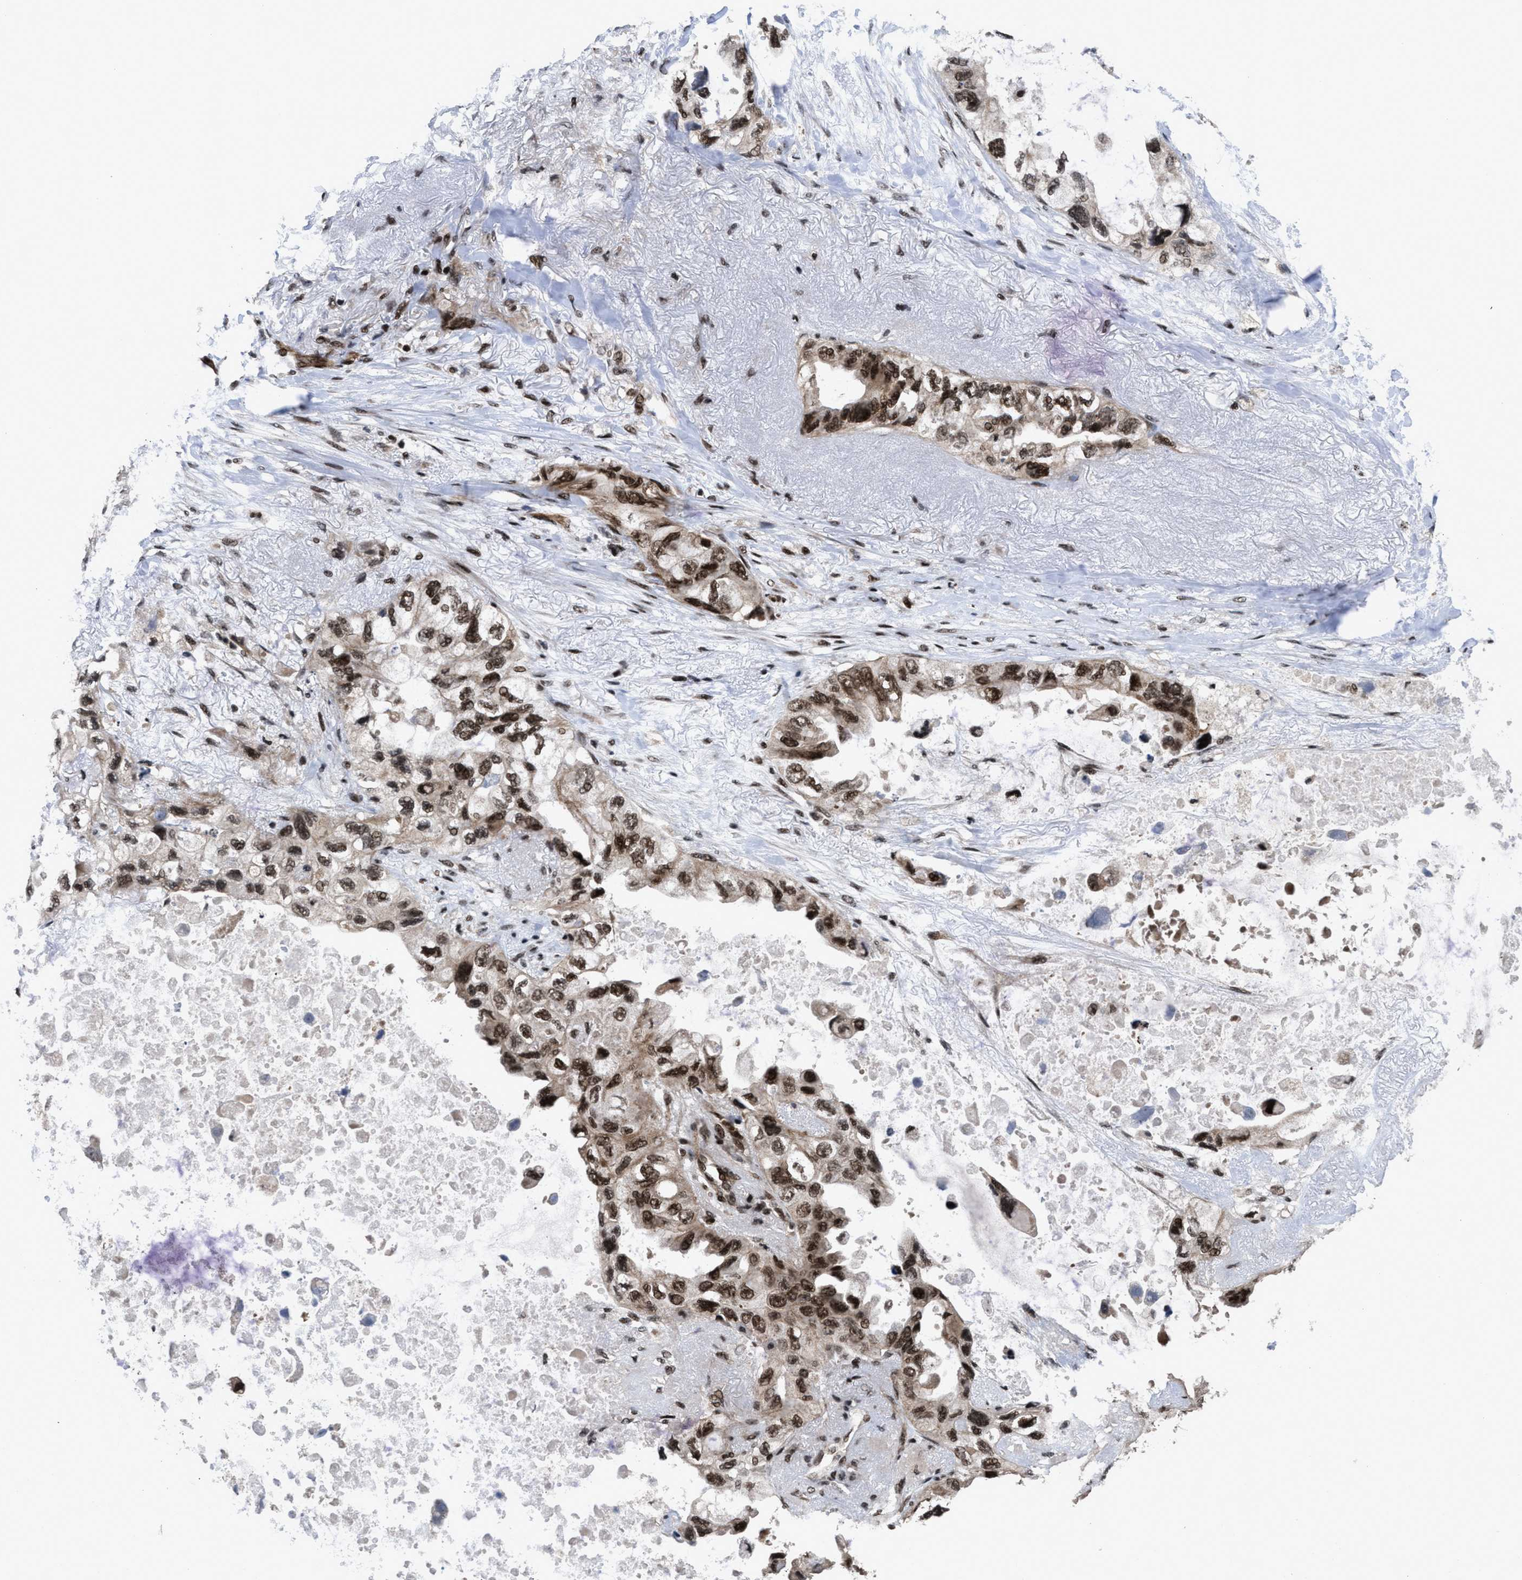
{"staining": {"intensity": "moderate", "quantity": ">75%", "location": "nuclear"}, "tissue": "lung cancer", "cell_type": "Tumor cells", "image_type": "cancer", "snomed": [{"axis": "morphology", "description": "Squamous cell carcinoma, NOS"}, {"axis": "topography", "description": "Lung"}], "caption": "Lung cancer tissue exhibits moderate nuclear staining in about >75% of tumor cells, visualized by immunohistochemistry.", "gene": "WIZ", "patient": {"sex": "female", "age": 73}}